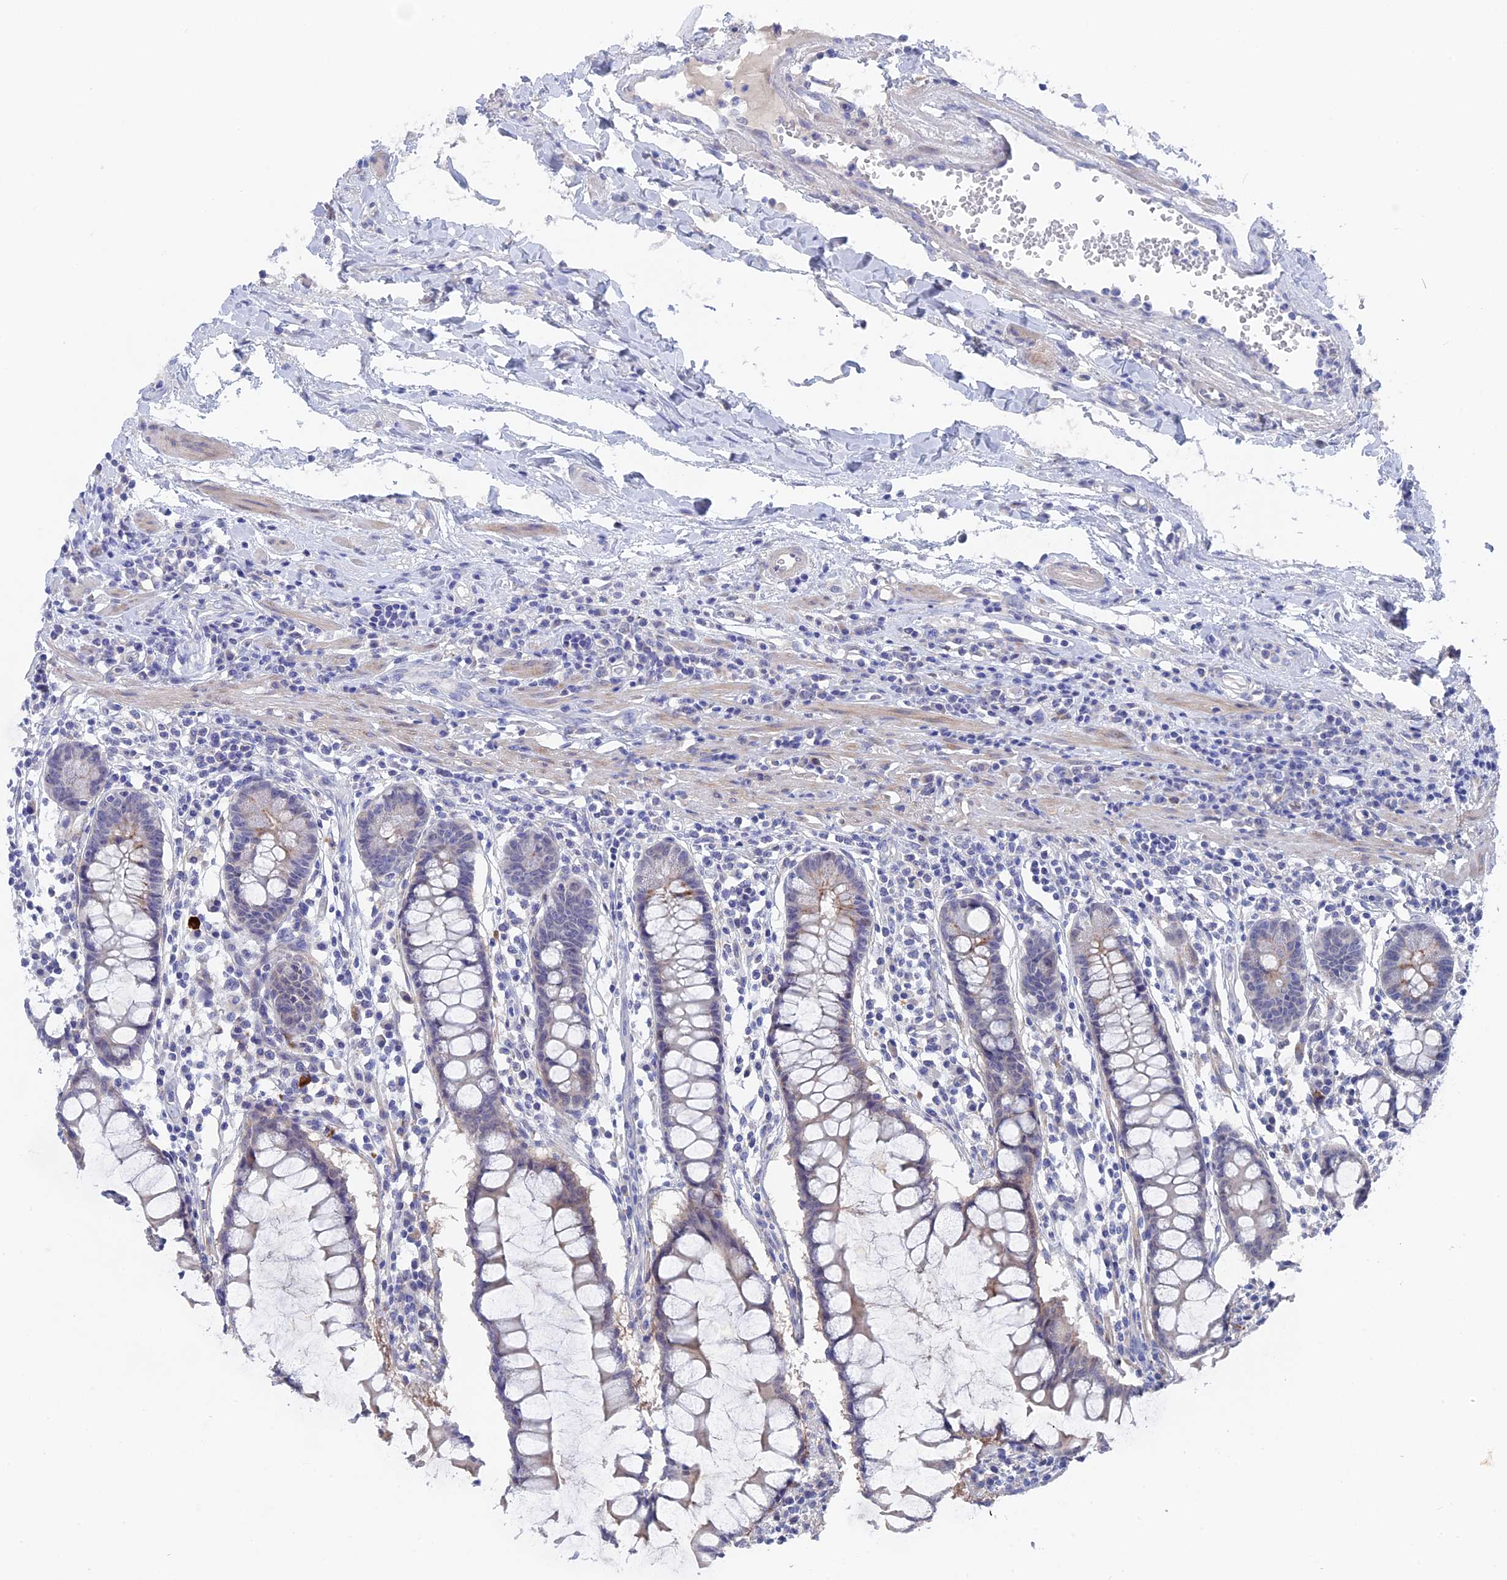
{"staining": {"intensity": "weak", "quantity": "25%-75%", "location": "cytoplasmic/membranous"}, "tissue": "colon", "cell_type": "Endothelial cells", "image_type": "normal", "snomed": [{"axis": "morphology", "description": "Normal tissue, NOS"}, {"axis": "morphology", "description": "Adenocarcinoma, NOS"}, {"axis": "topography", "description": "Colon"}], "caption": "High-magnification brightfield microscopy of unremarkable colon stained with DAB (3,3'-diaminobenzidine) (brown) and counterstained with hematoxylin (blue). endothelial cells exhibit weak cytoplasmic/membranous staining is seen in about25%-75% of cells. (DAB = brown stain, brightfield microscopy at high magnification).", "gene": "DACT3", "patient": {"sex": "female", "age": 55}}